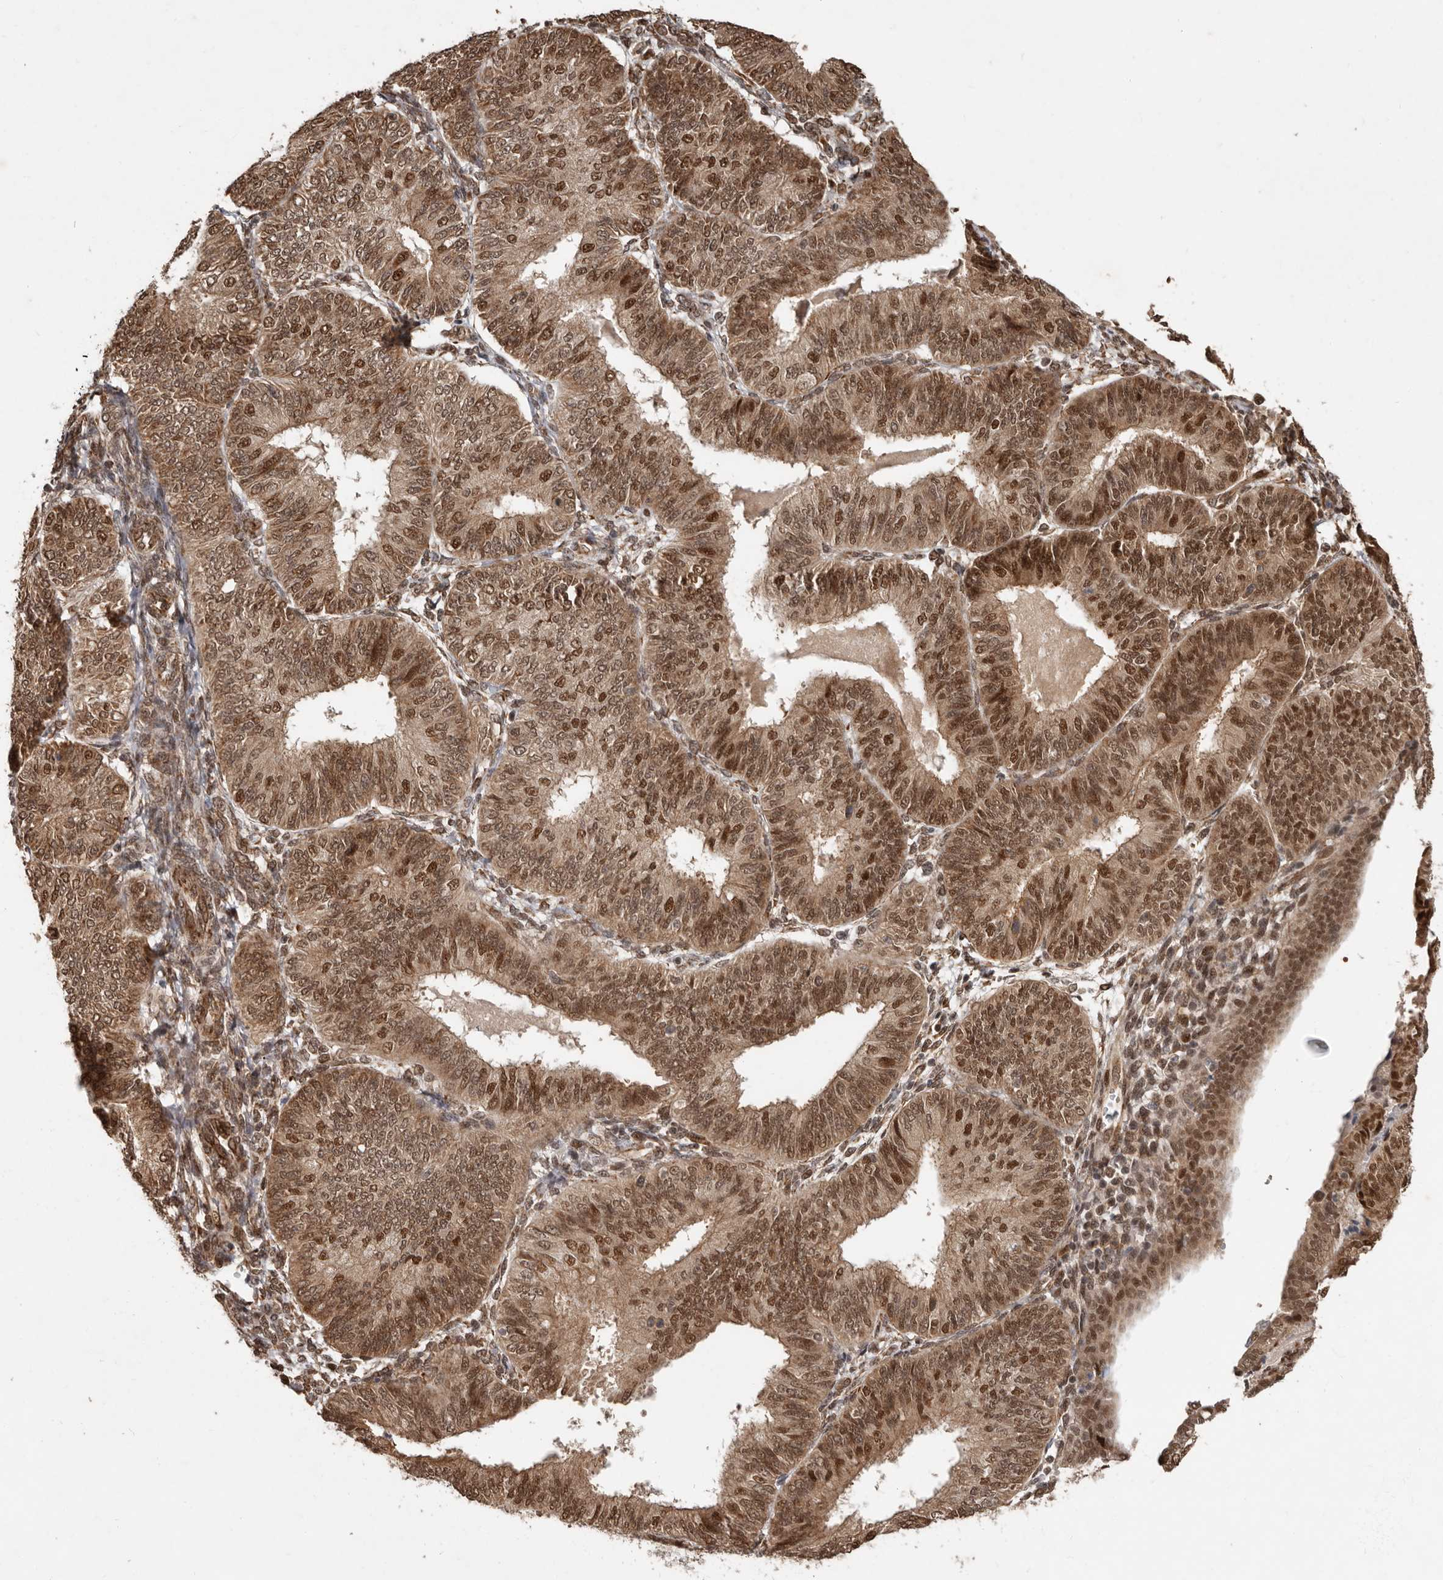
{"staining": {"intensity": "moderate", "quantity": ">75%", "location": "cytoplasmic/membranous,nuclear"}, "tissue": "endometrial cancer", "cell_type": "Tumor cells", "image_type": "cancer", "snomed": [{"axis": "morphology", "description": "Adenocarcinoma, NOS"}, {"axis": "topography", "description": "Endometrium"}], "caption": "Immunohistochemical staining of endometrial cancer (adenocarcinoma) demonstrates medium levels of moderate cytoplasmic/membranous and nuclear positivity in about >75% of tumor cells.", "gene": "LRGUK", "patient": {"sex": "female", "age": 58}}